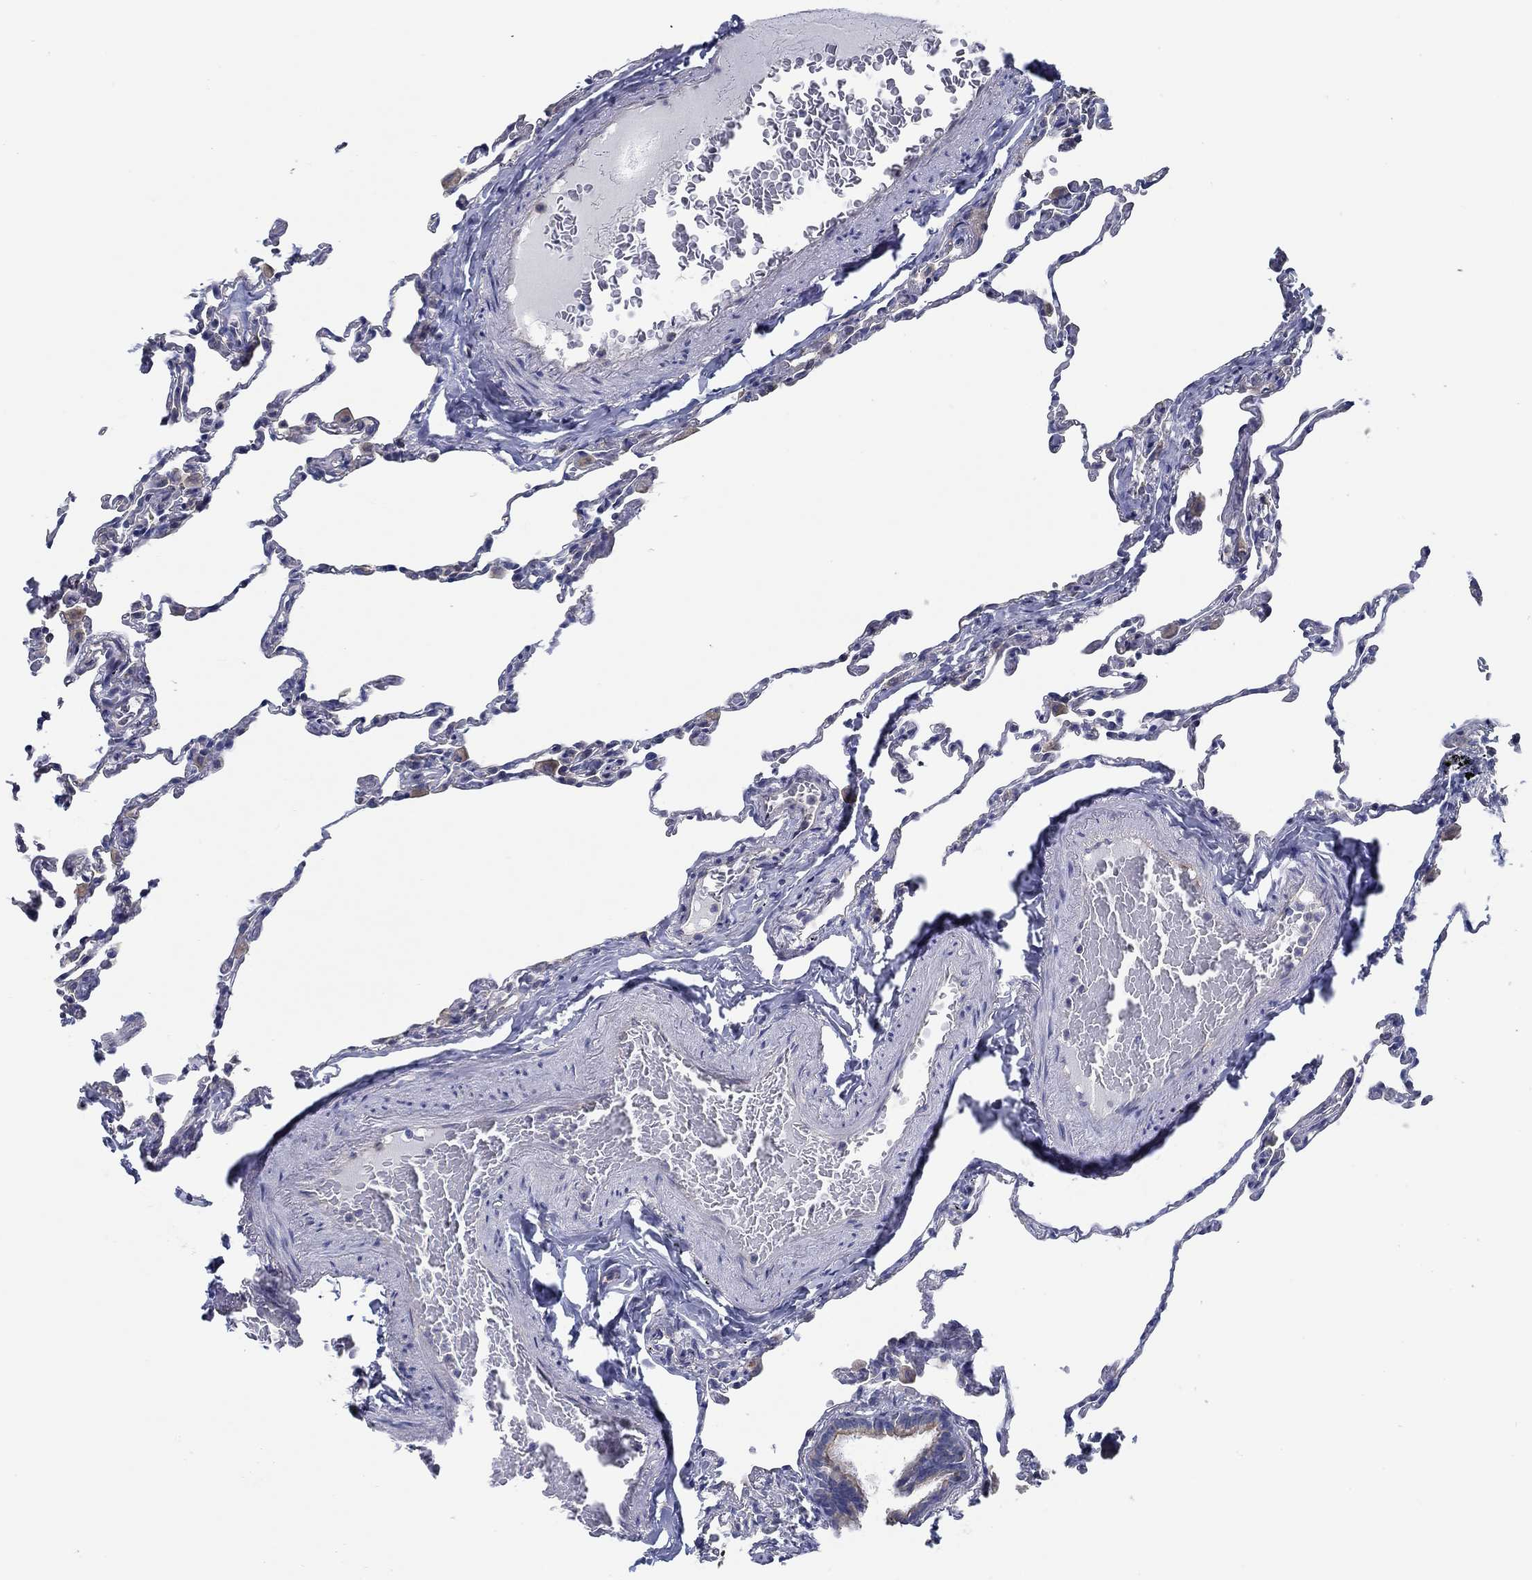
{"staining": {"intensity": "negative", "quantity": "none", "location": "none"}, "tissue": "lung", "cell_type": "Alveolar cells", "image_type": "normal", "snomed": [{"axis": "morphology", "description": "Normal tissue, NOS"}, {"axis": "topography", "description": "Lung"}], "caption": "The immunohistochemistry (IHC) histopathology image has no significant expression in alveolar cells of lung. (DAB immunohistochemistry, high magnification).", "gene": "BBOF1", "patient": {"sex": "female", "age": 57}}